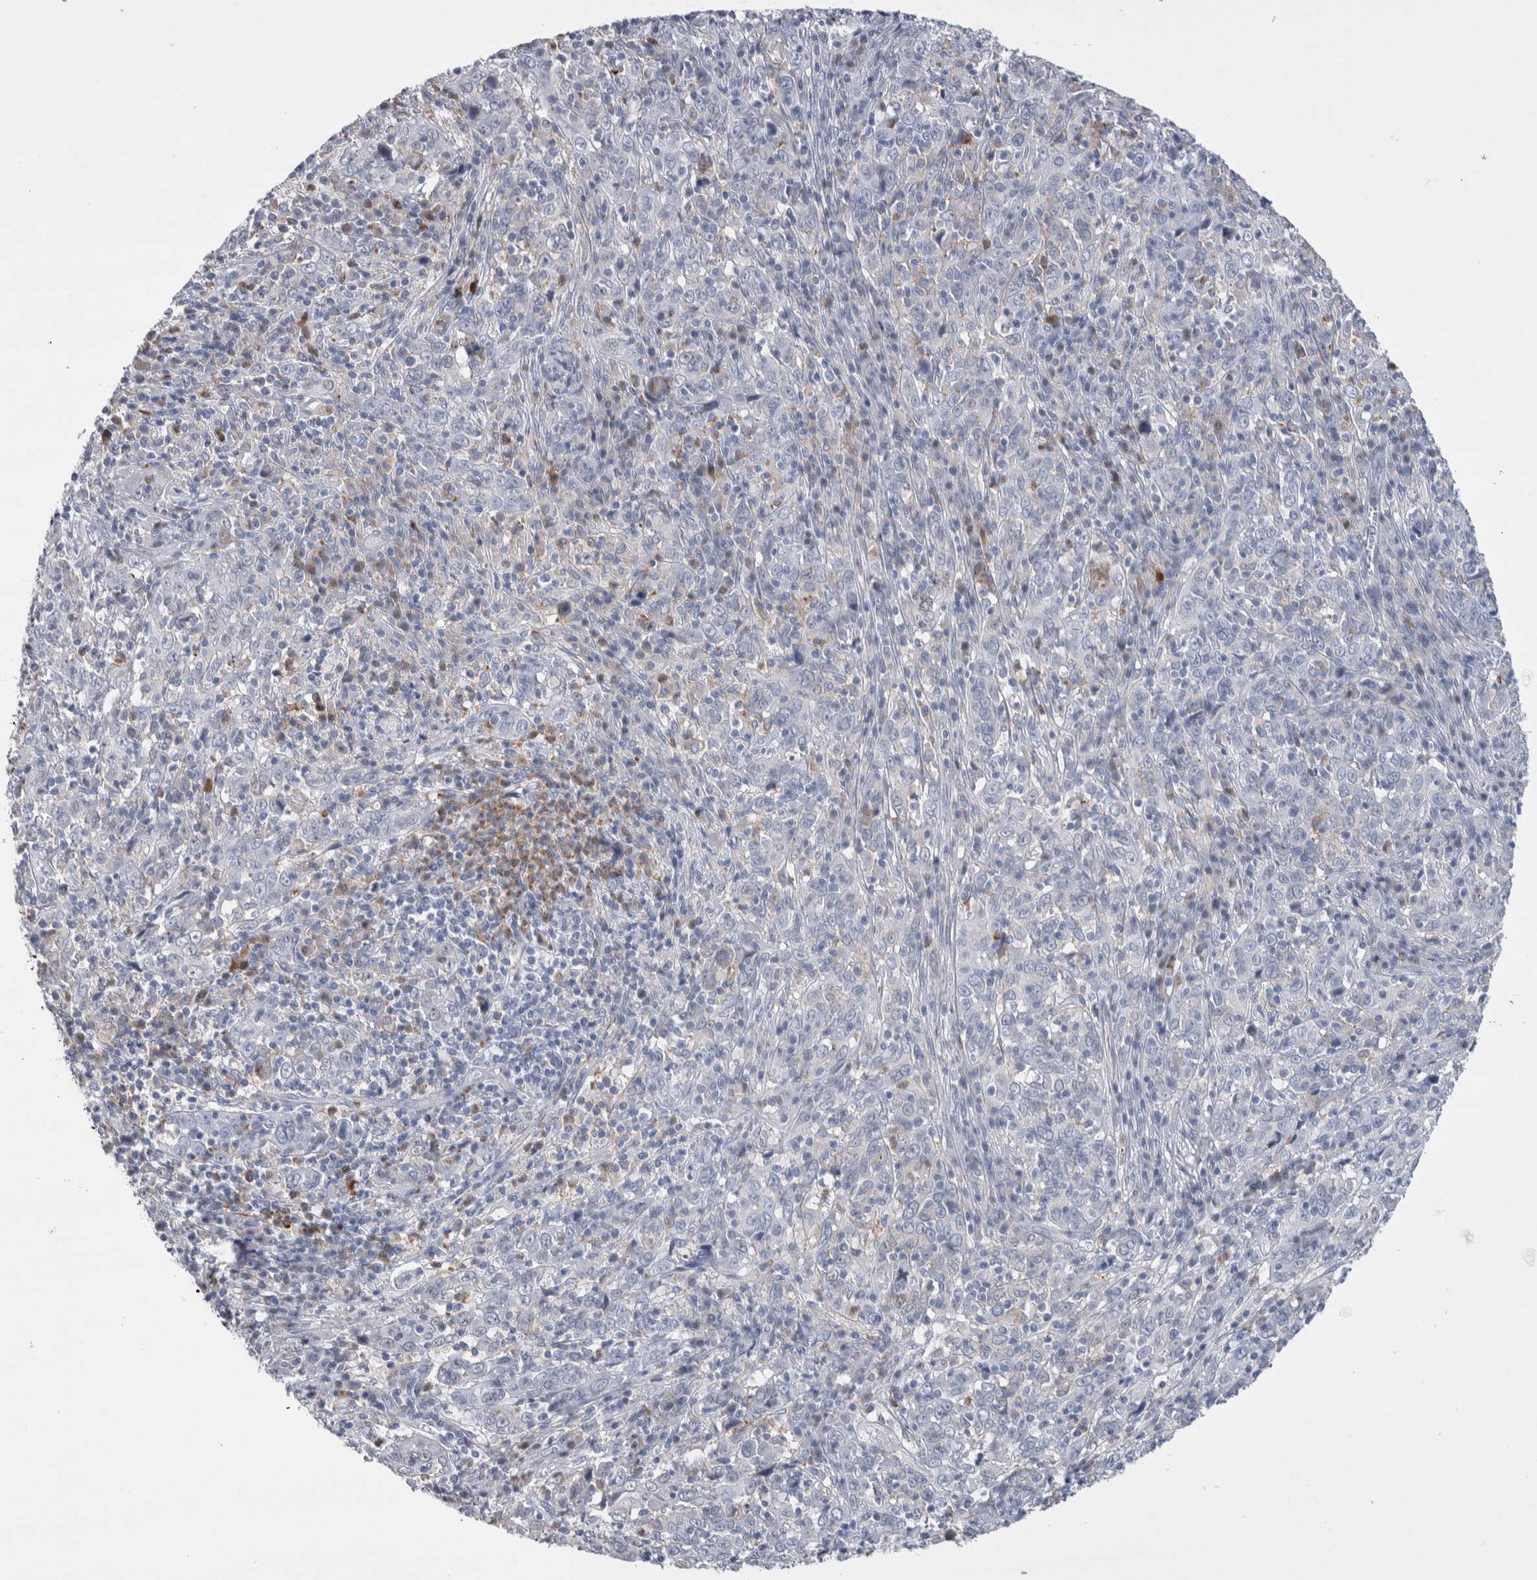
{"staining": {"intensity": "negative", "quantity": "none", "location": "none"}, "tissue": "cervical cancer", "cell_type": "Tumor cells", "image_type": "cancer", "snomed": [{"axis": "morphology", "description": "Squamous cell carcinoma, NOS"}, {"axis": "topography", "description": "Cervix"}], "caption": "This is an immunohistochemistry (IHC) histopathology image of human cervical squamous cell carcinoma. There is no positivity in tumor cells.", "gene": "LURAP1L", "patient": {"sex": "female", "age": 46}}